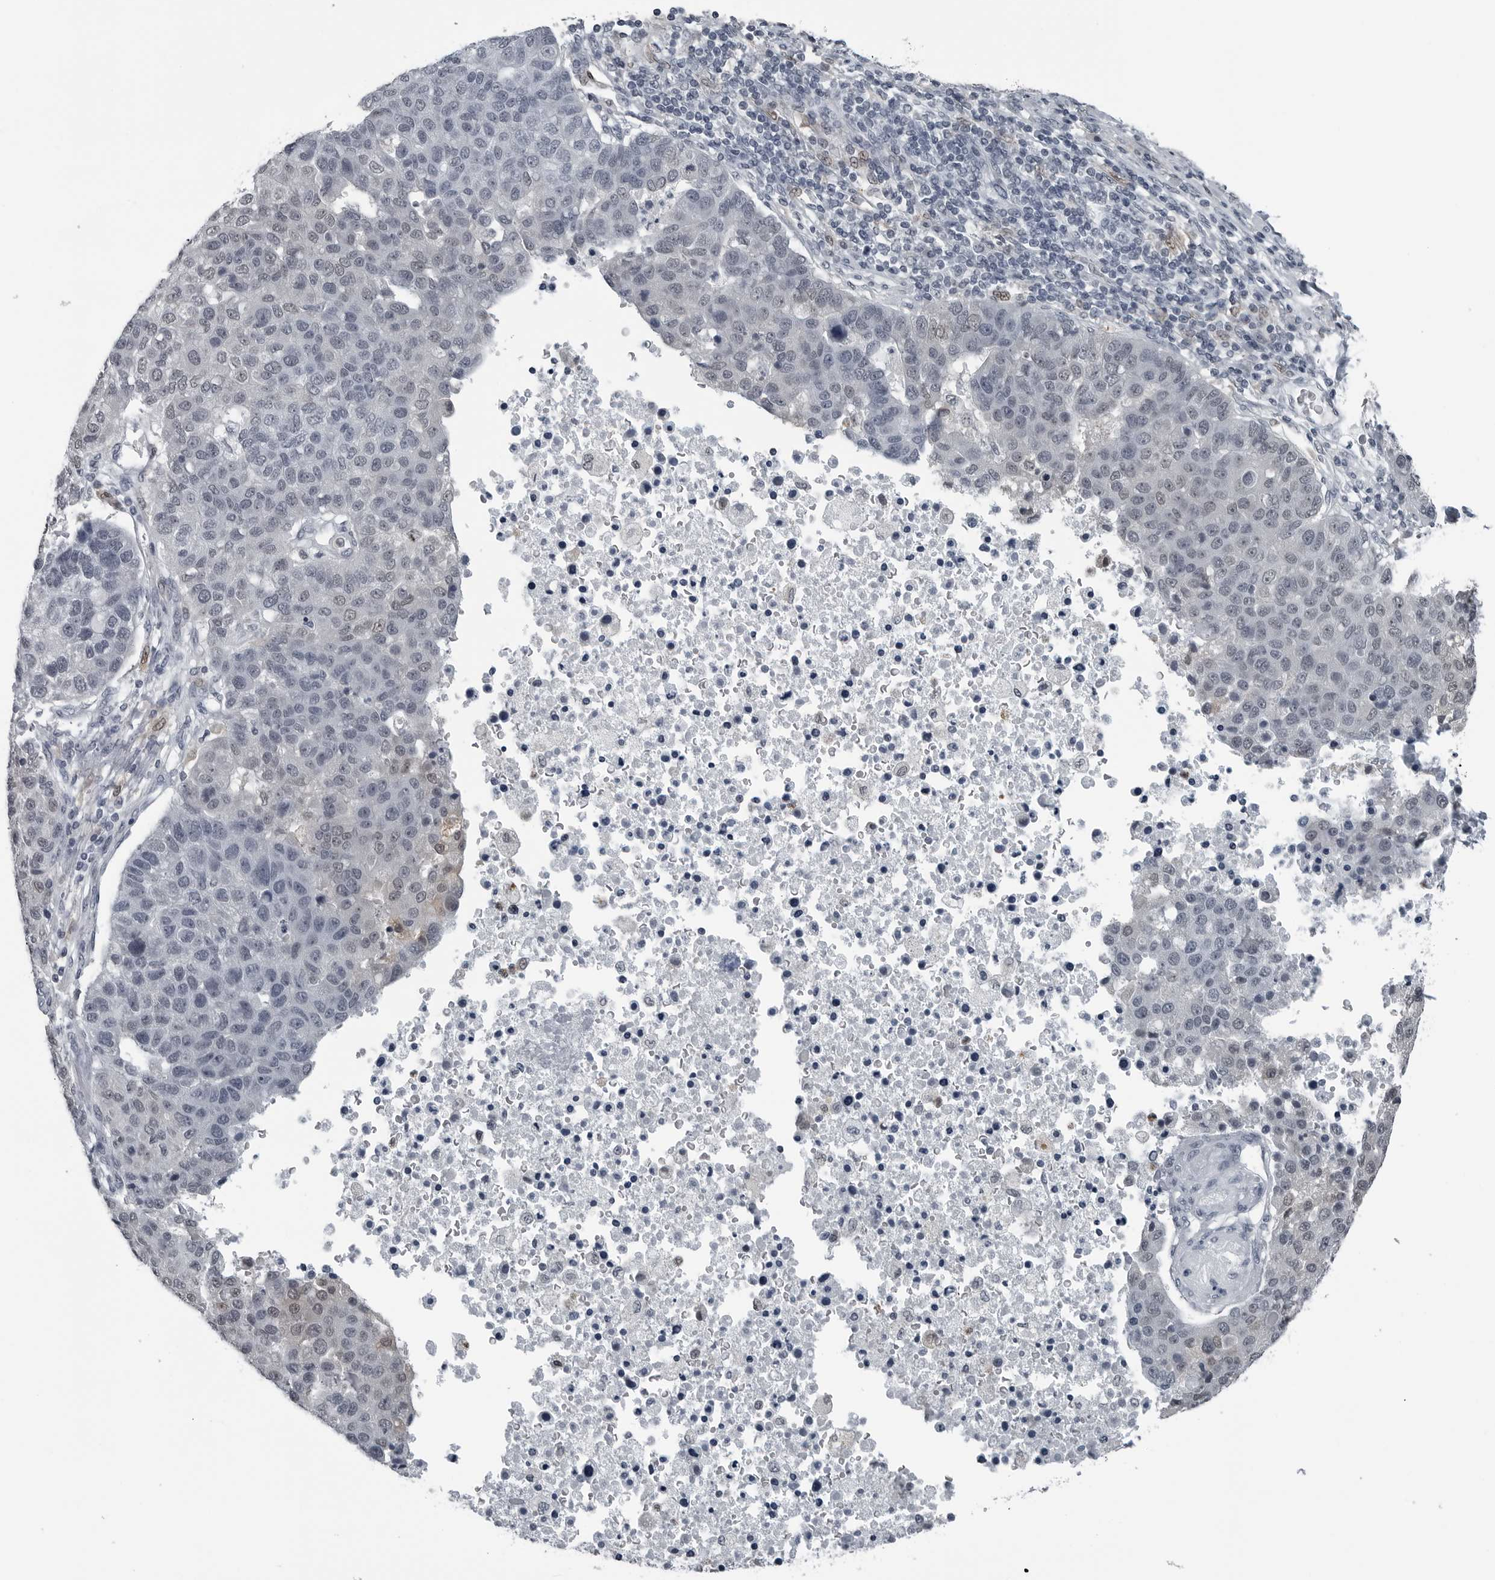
{"staining": {"intensity": "weak", "quantity": "<25%", "location": "nuclear"}, "tissue": "pancreatic cancer", "cell_type": "Tumor cells", "image_type": "cancer", "snomed": [{"axis": "morphology", "description": "Adenocarcinoma, NOS"}, {"axis": "topography", "description": "Pancreas"}], "caption": "There is no significant expression in tumor cells of pancreatic cancer. The staining is performed using DAB (3,3'-diaminobenzidine) brown chromogen with nuclei counter-stained in using hematoxylin.", "gene": "AKR1A1", "patient": {"sex": "female", "age": 61}}